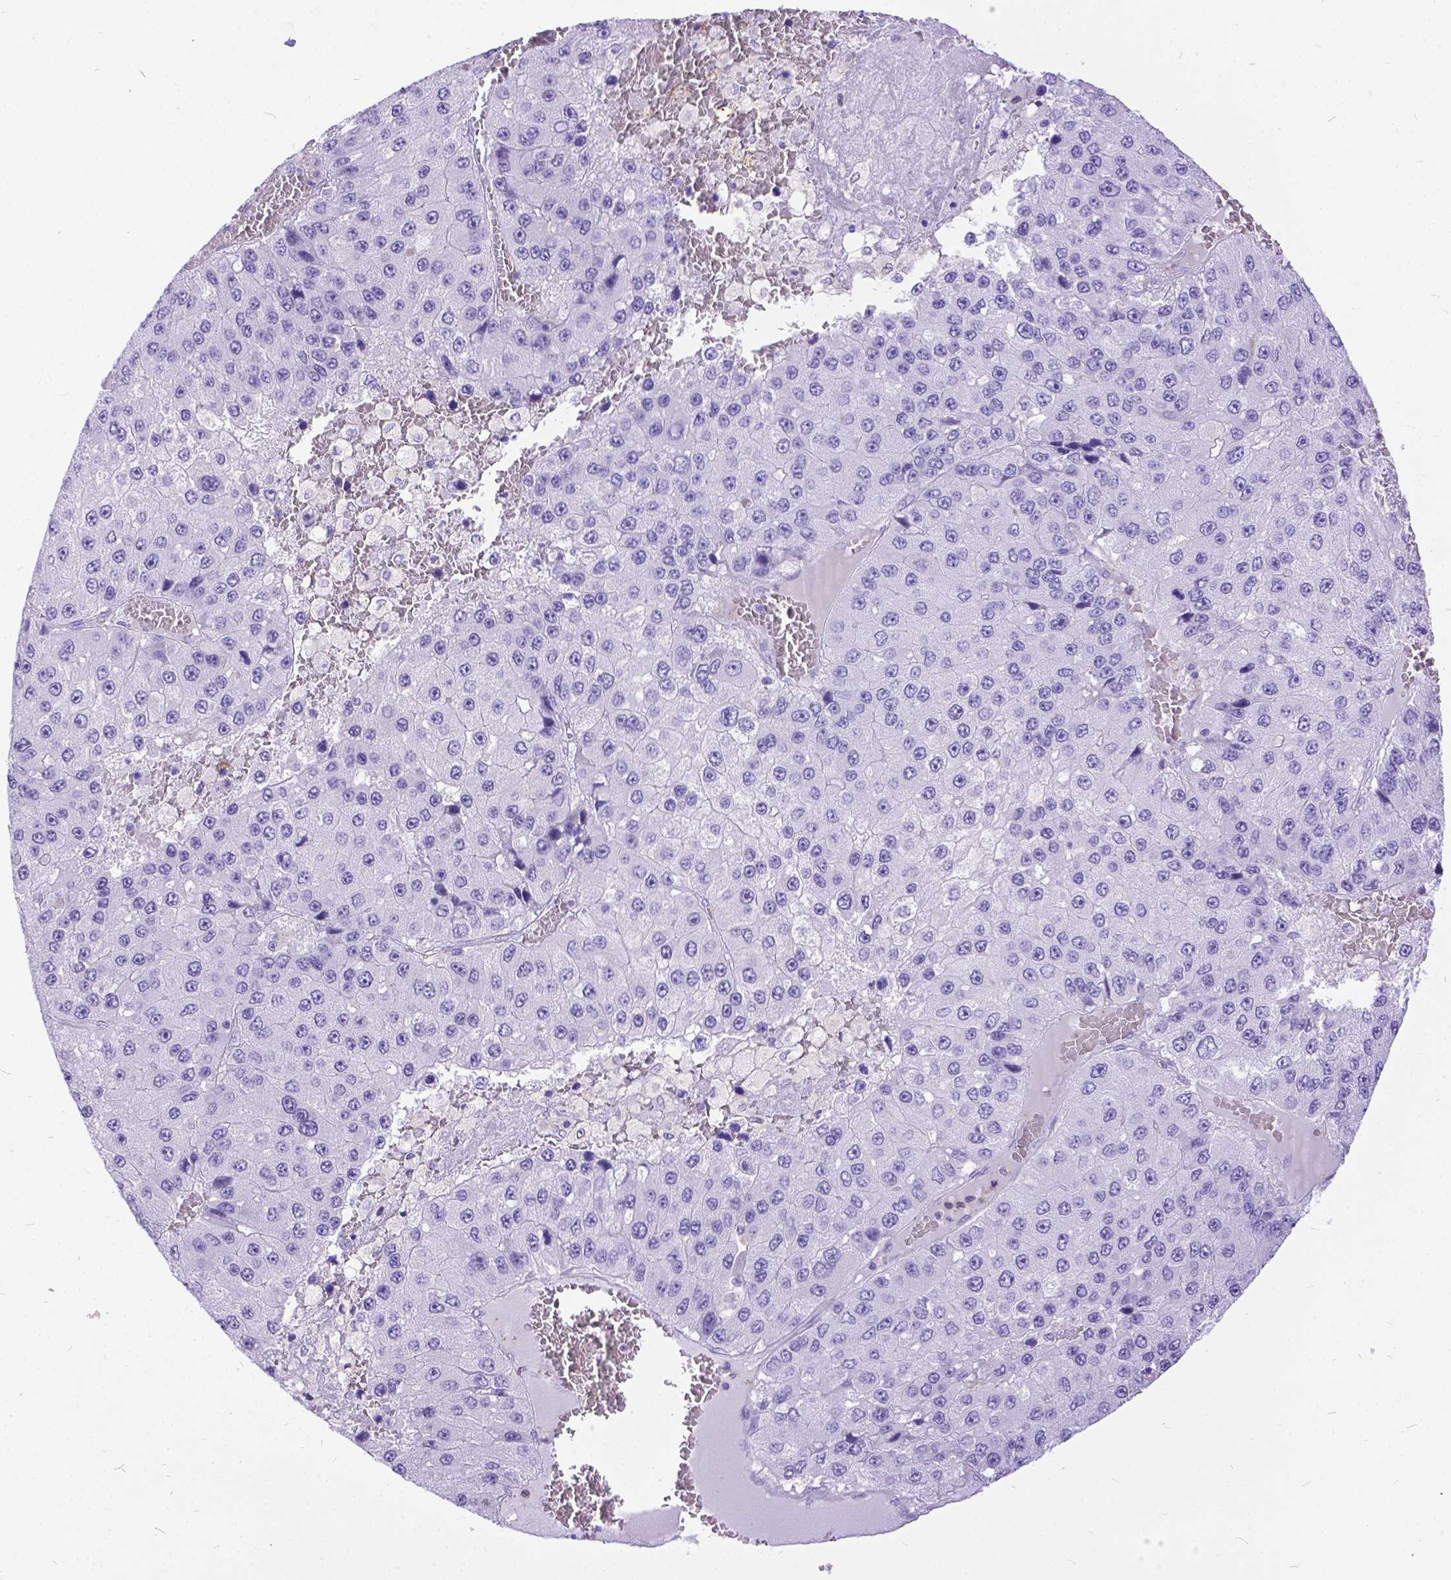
{"staining": {"intensity": "negative", "quantity": "none", "location": "none"}, "tissue": "liver cancer", "cell_type": "Tumor cells", "image_type": "cancer", "snomed": [{"axis": "morphology", "description": "Carcinoma, Hepatocellular, NOS"}, {"axis": "topography", "description": "Liver"}], "caption": "The photomicrograph displays no significant staining in tumor cells of liver cancer. The staining is performed using DAB (3,3'-diaminobenzidine) brown chromogen with nuclei counter-stained in using hematoxylin.", "gene": "TMEM169", "patient": {"sex": "female", "age": 73}}